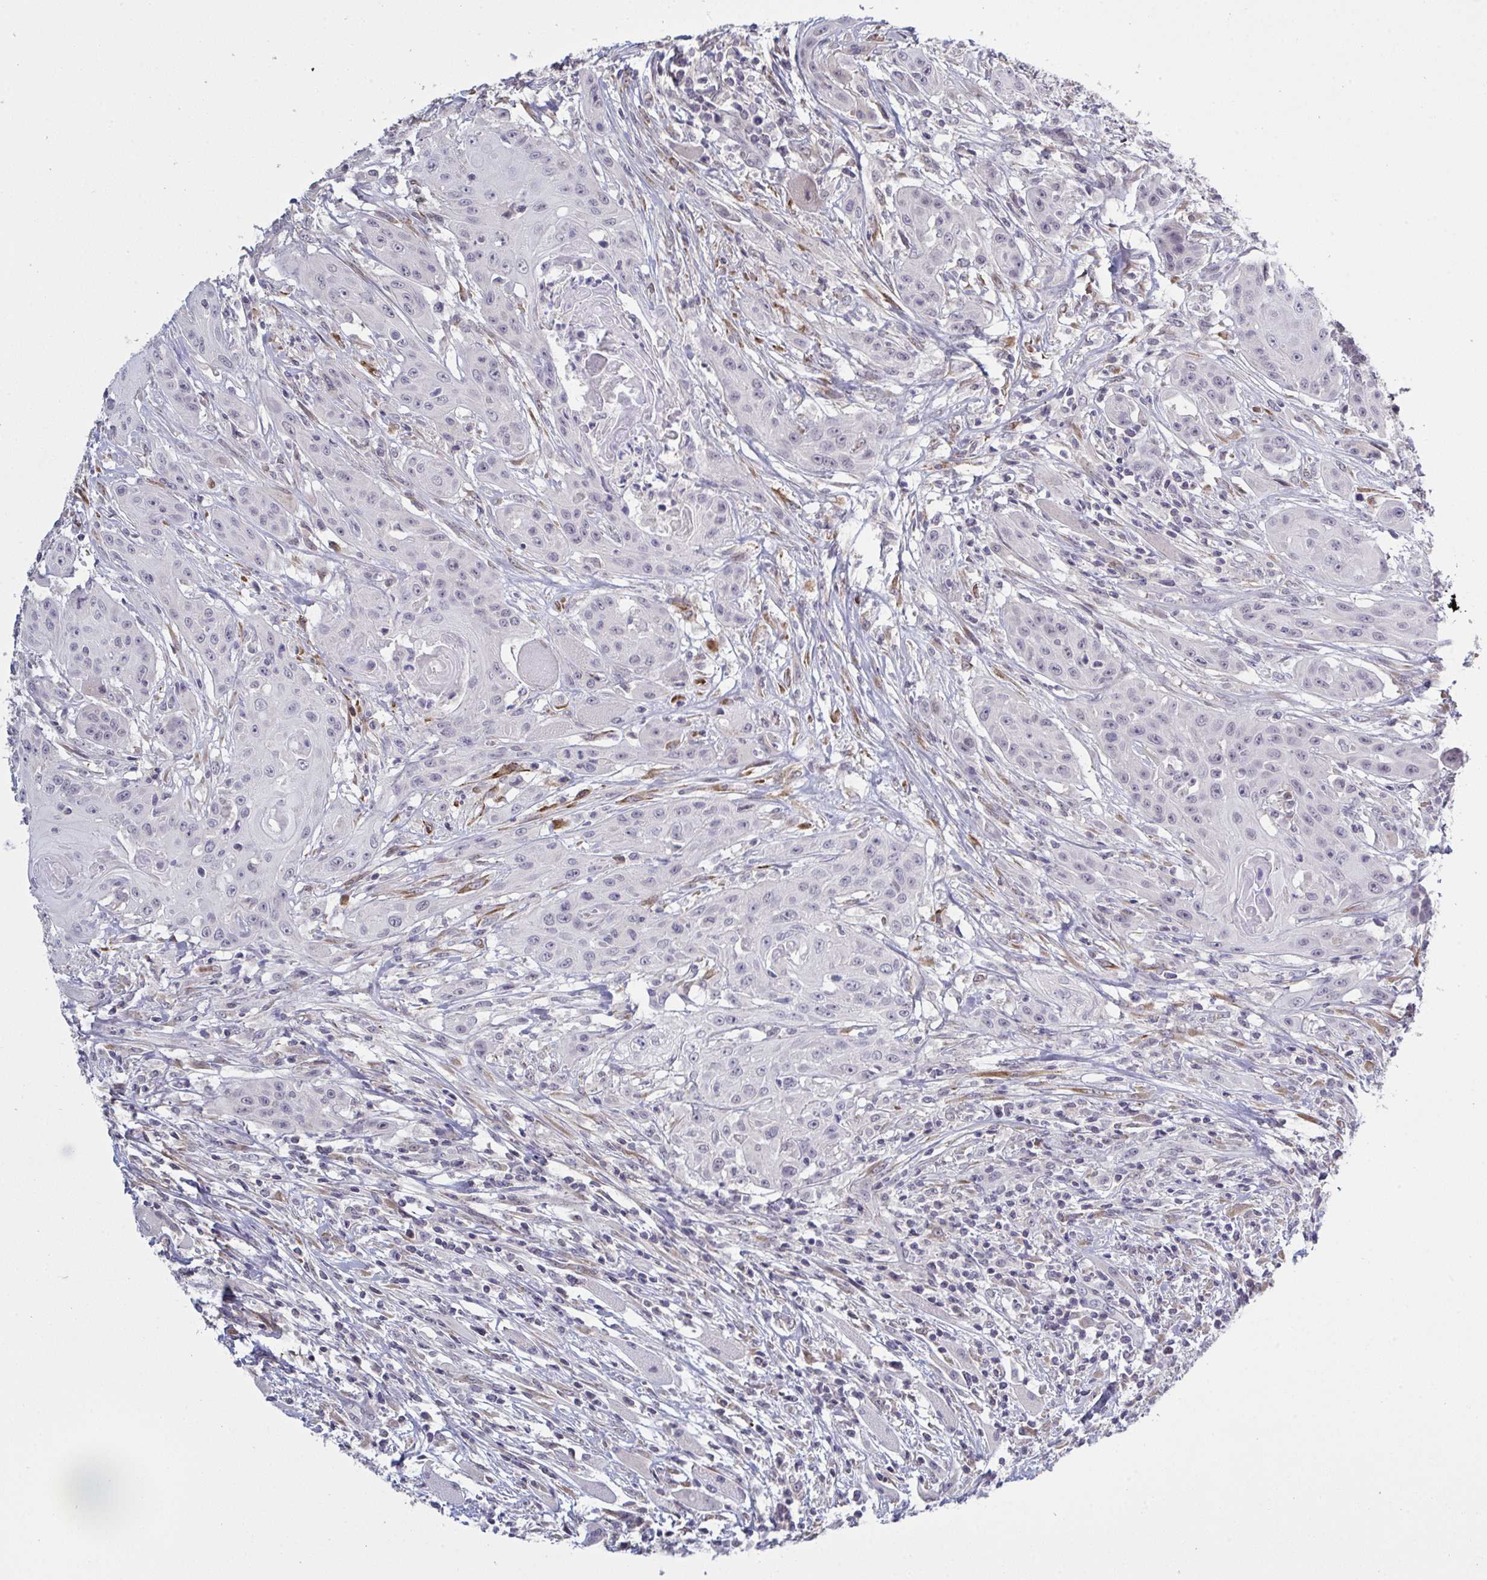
{"staining": {"intensity": "negative", "quantity": "none", "location": "none"}, "tissue": "head and neck cancer", "cell_type": "Tumor cells", "image_type": "cancer", "snomed": [{"axis": "morphology", "description": "Squamous cell carcinoma, NOS"}, {"axis": "topography", "description": "Oral tissue"}, {"axis": "topography", "description": "Head-Neck"}, {"axis": "topography", "description": "Neck, NOS"}], "caption": "Tumor cells show no significant expression in squamous cell carcinoma (head and neck).", "gene": "ZNF784", "patient": {"sex": "female", "age": 55}}